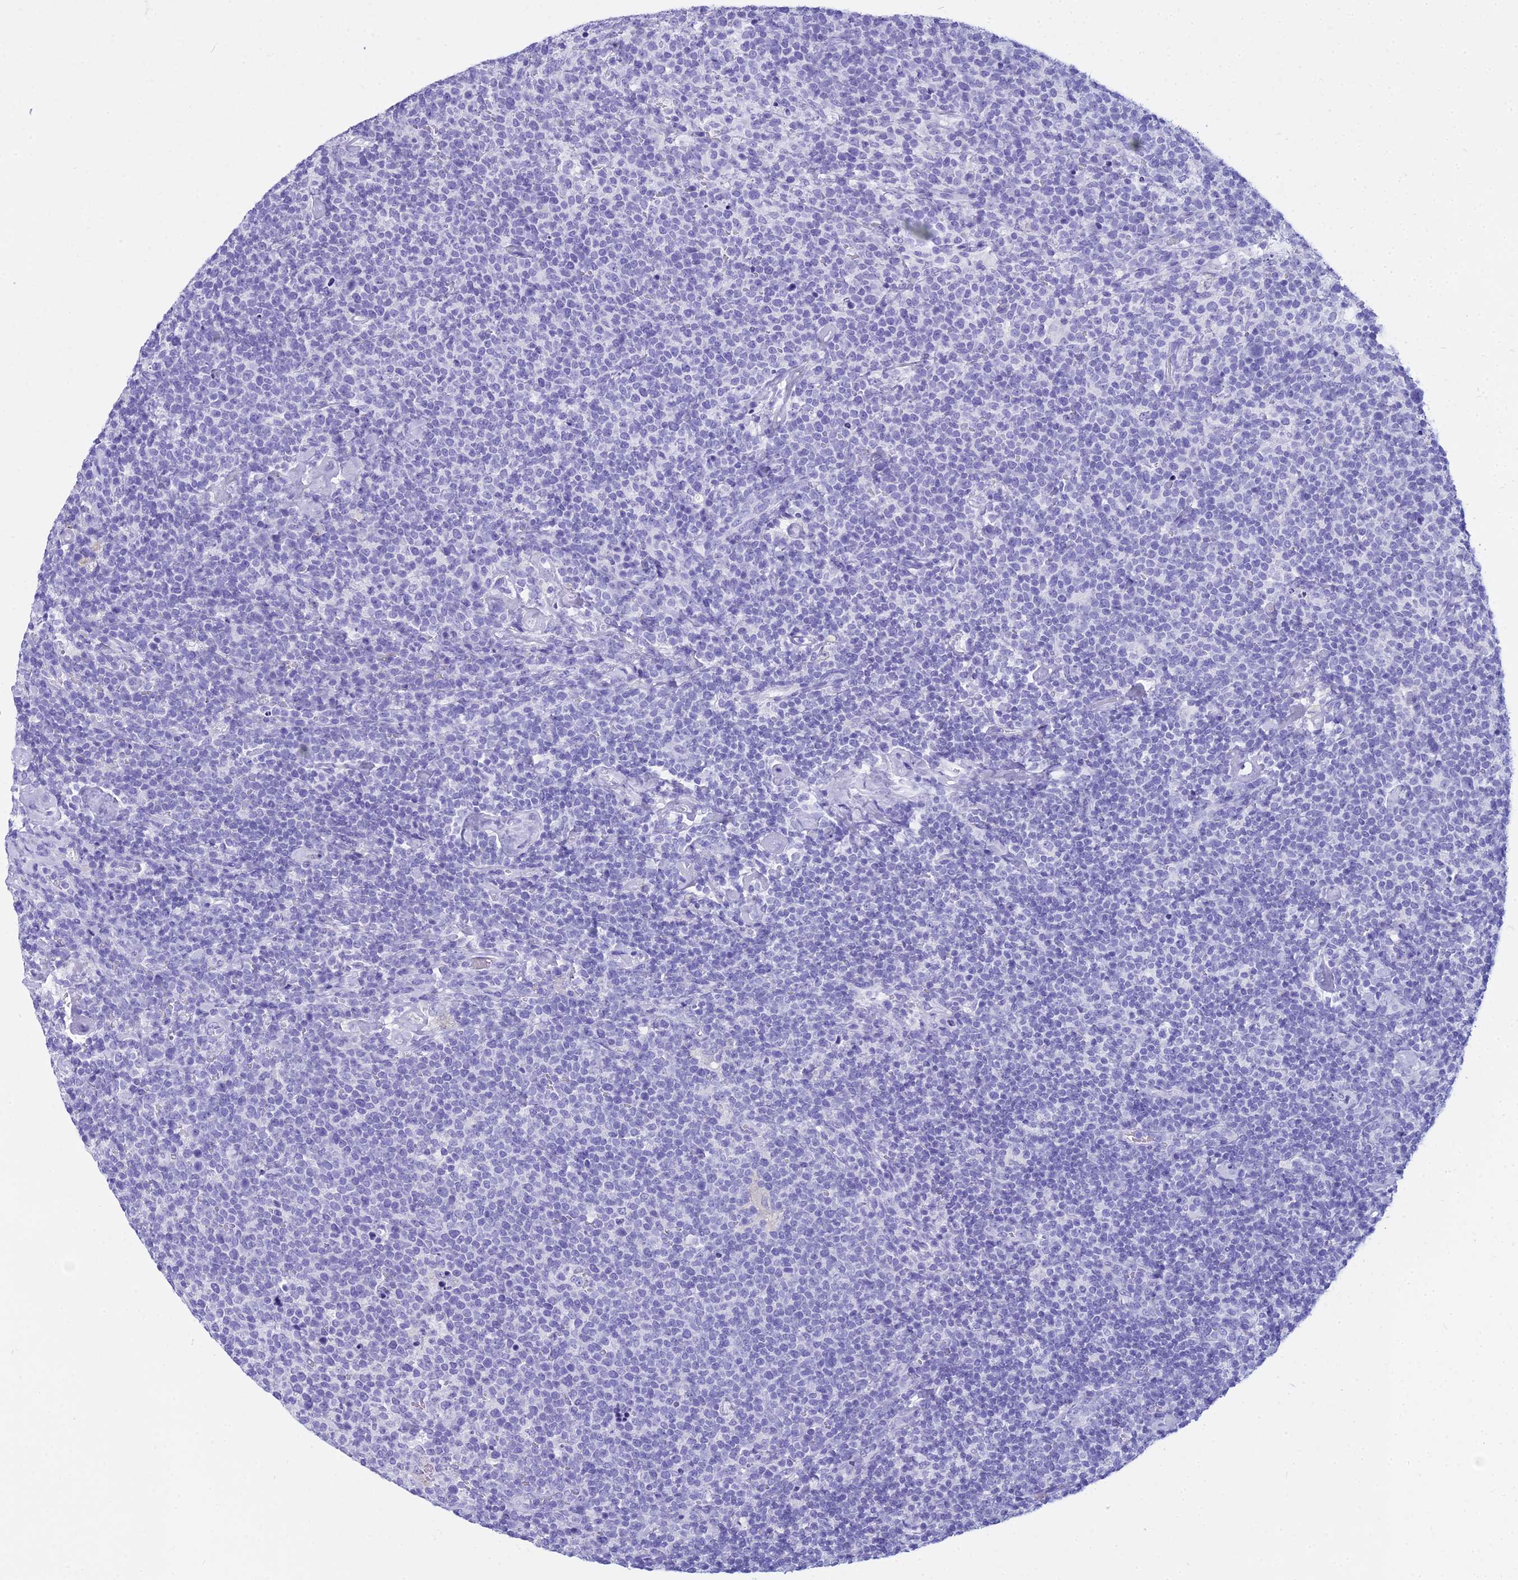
{"staining": {"intensity": "negative", "quantity": "none", "location": "none"}, "tissue": "lymphoma", "cell_type": "Tumor cells", "image_type": "cancer", "snomed": [{"axis": "morphology", "description": "Malignant lymphoma, non-Hodgkin's type, High grade"}, {"axis": "topography", "description": "Lymph node"}], "caption": "This is an immunohistochemistry image of human lymphoma. There is no expression in tumor cells.", "gene": "ZNF442", "patient": {"sex": "male", "age": 61}}